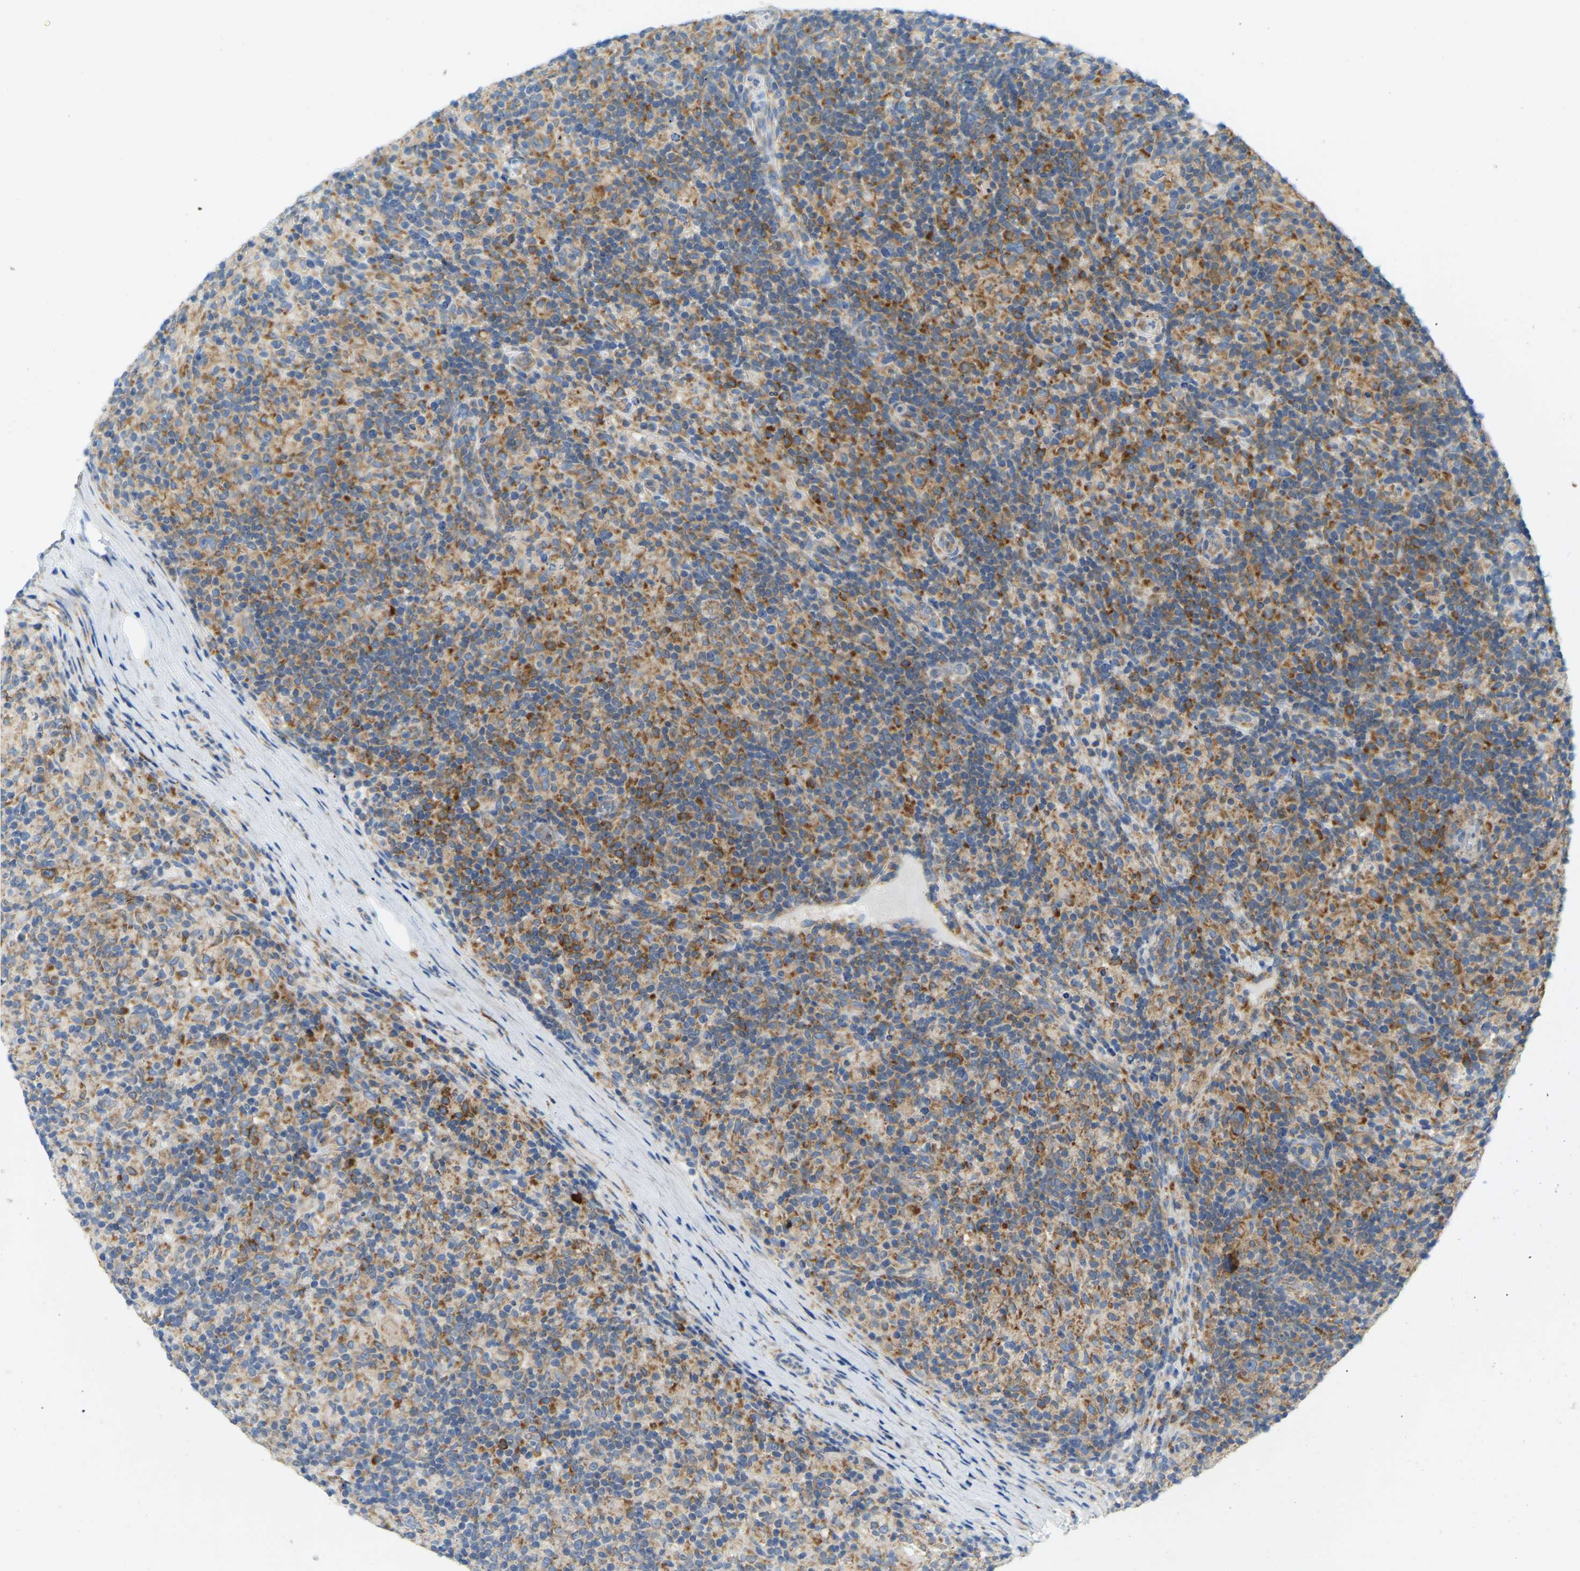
{"staining": {"intensity": "strong", "quantity": ">75%", "location": "cytoplasmic/membranous"}, "tissue": "lymphoma", "cell_type": "Tumor cells", "image_type": "cancer", "snomed": [{"axis": "morphology", "description": "Hodgkin's disease, NOS"}, {"axis": "topography", "description": "Lymph node"}], "caption": "Immunohistochemistry (IHC) histopathology image of neoplastic tissue: human Hodgkin's disease stained using IHC reveals high levels of strong protein expression localized specifically in the cytoplasmic/membranous of tumor cells, appearing as a cytoplasmic/membranous brown color.", "gene": "SND1", "patient": {"sex": "male", "age": 70}}